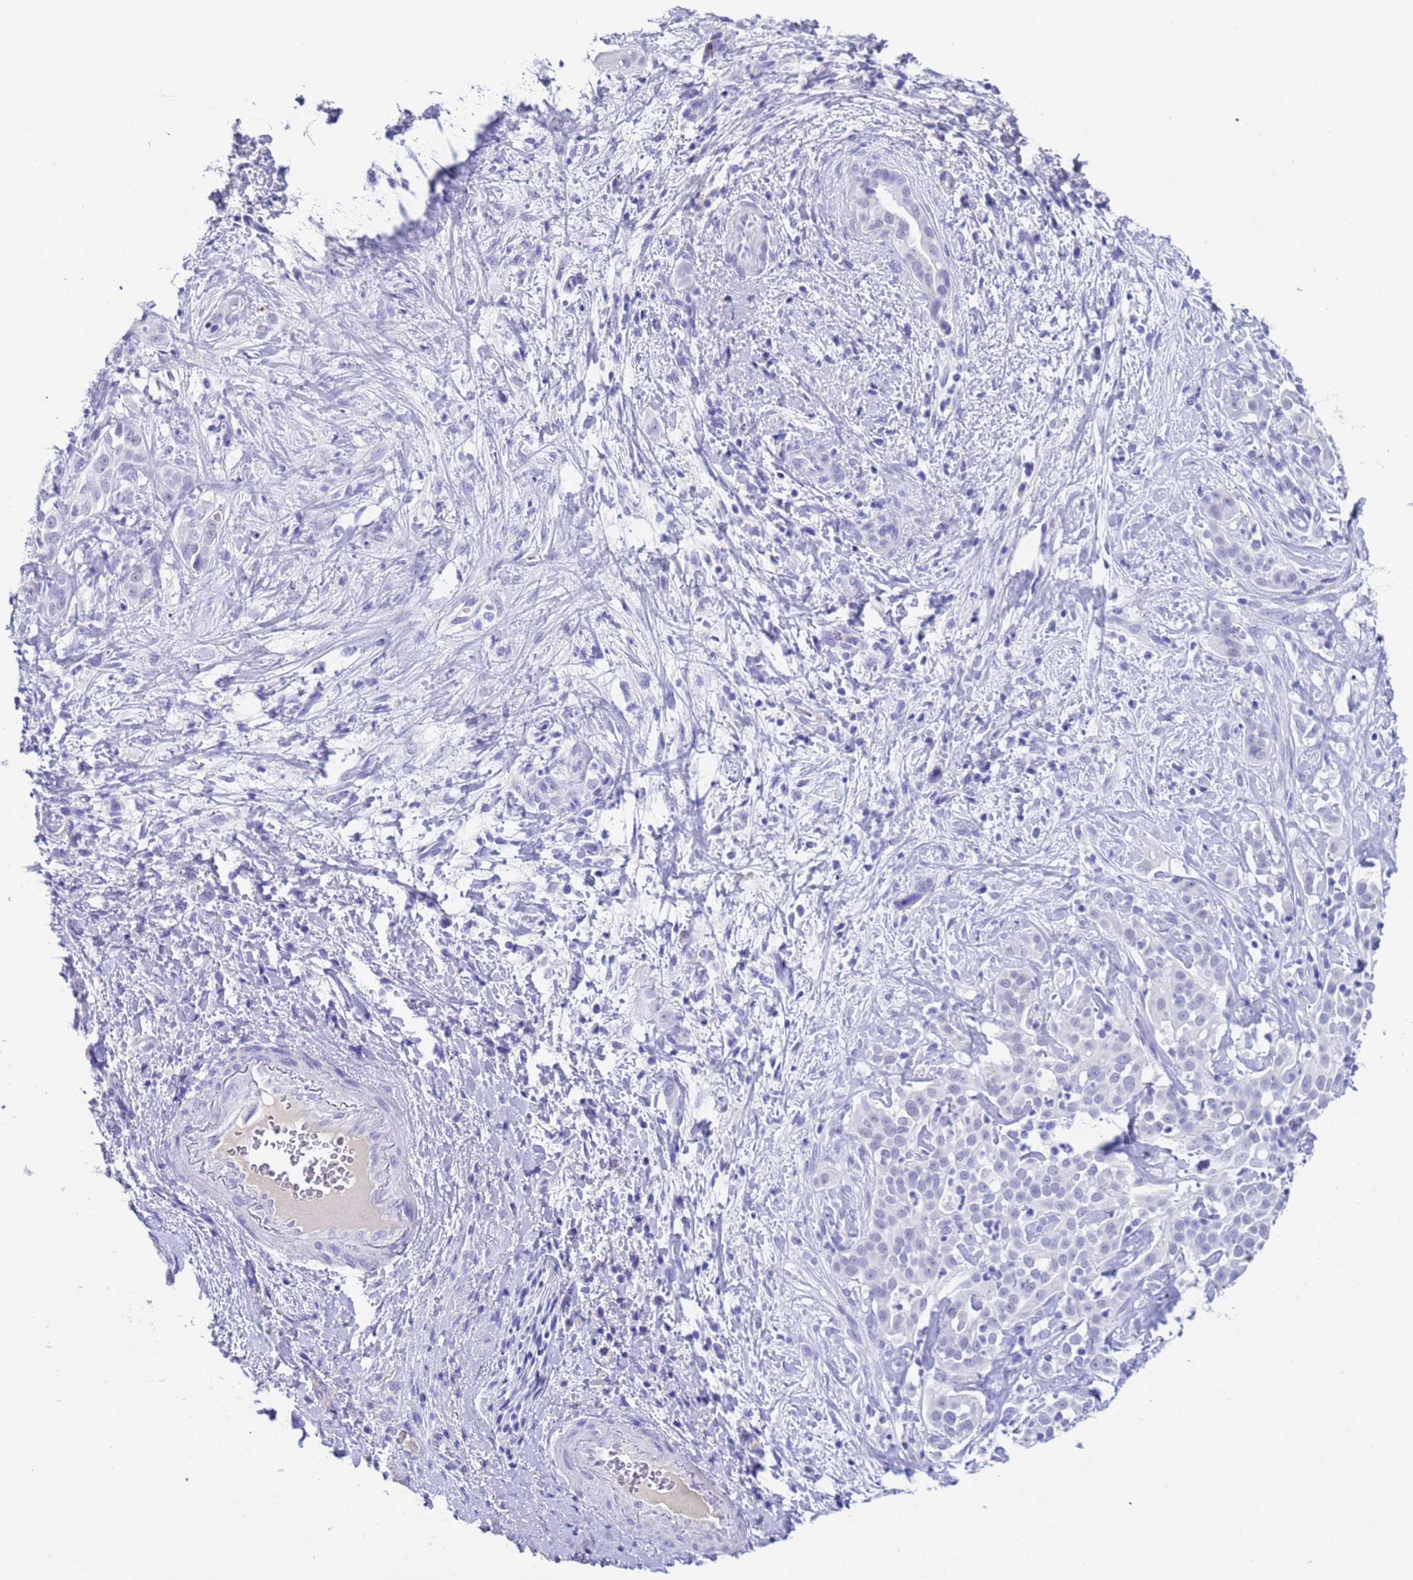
{"staining": {"intensity": "negative", "quantity": "none", "location": "none"}, "tissue": "liver cancer", "cell_type": "Tumor cells", "image_type": "cancer", "snomed": [{"axis": "morphology", "description": "Cholangiocarcinoma"}, {"axis": "topography", "description": "Liver"}], "caption": "Immunohistochemistry (IHC) micrograph of human liver cancer (cholangiocarcinoma) stained for a protein (brown), which shows no positivity in tumor cells.", "gene": "CKM", "patient": {"sex": "male", "age": 67}}